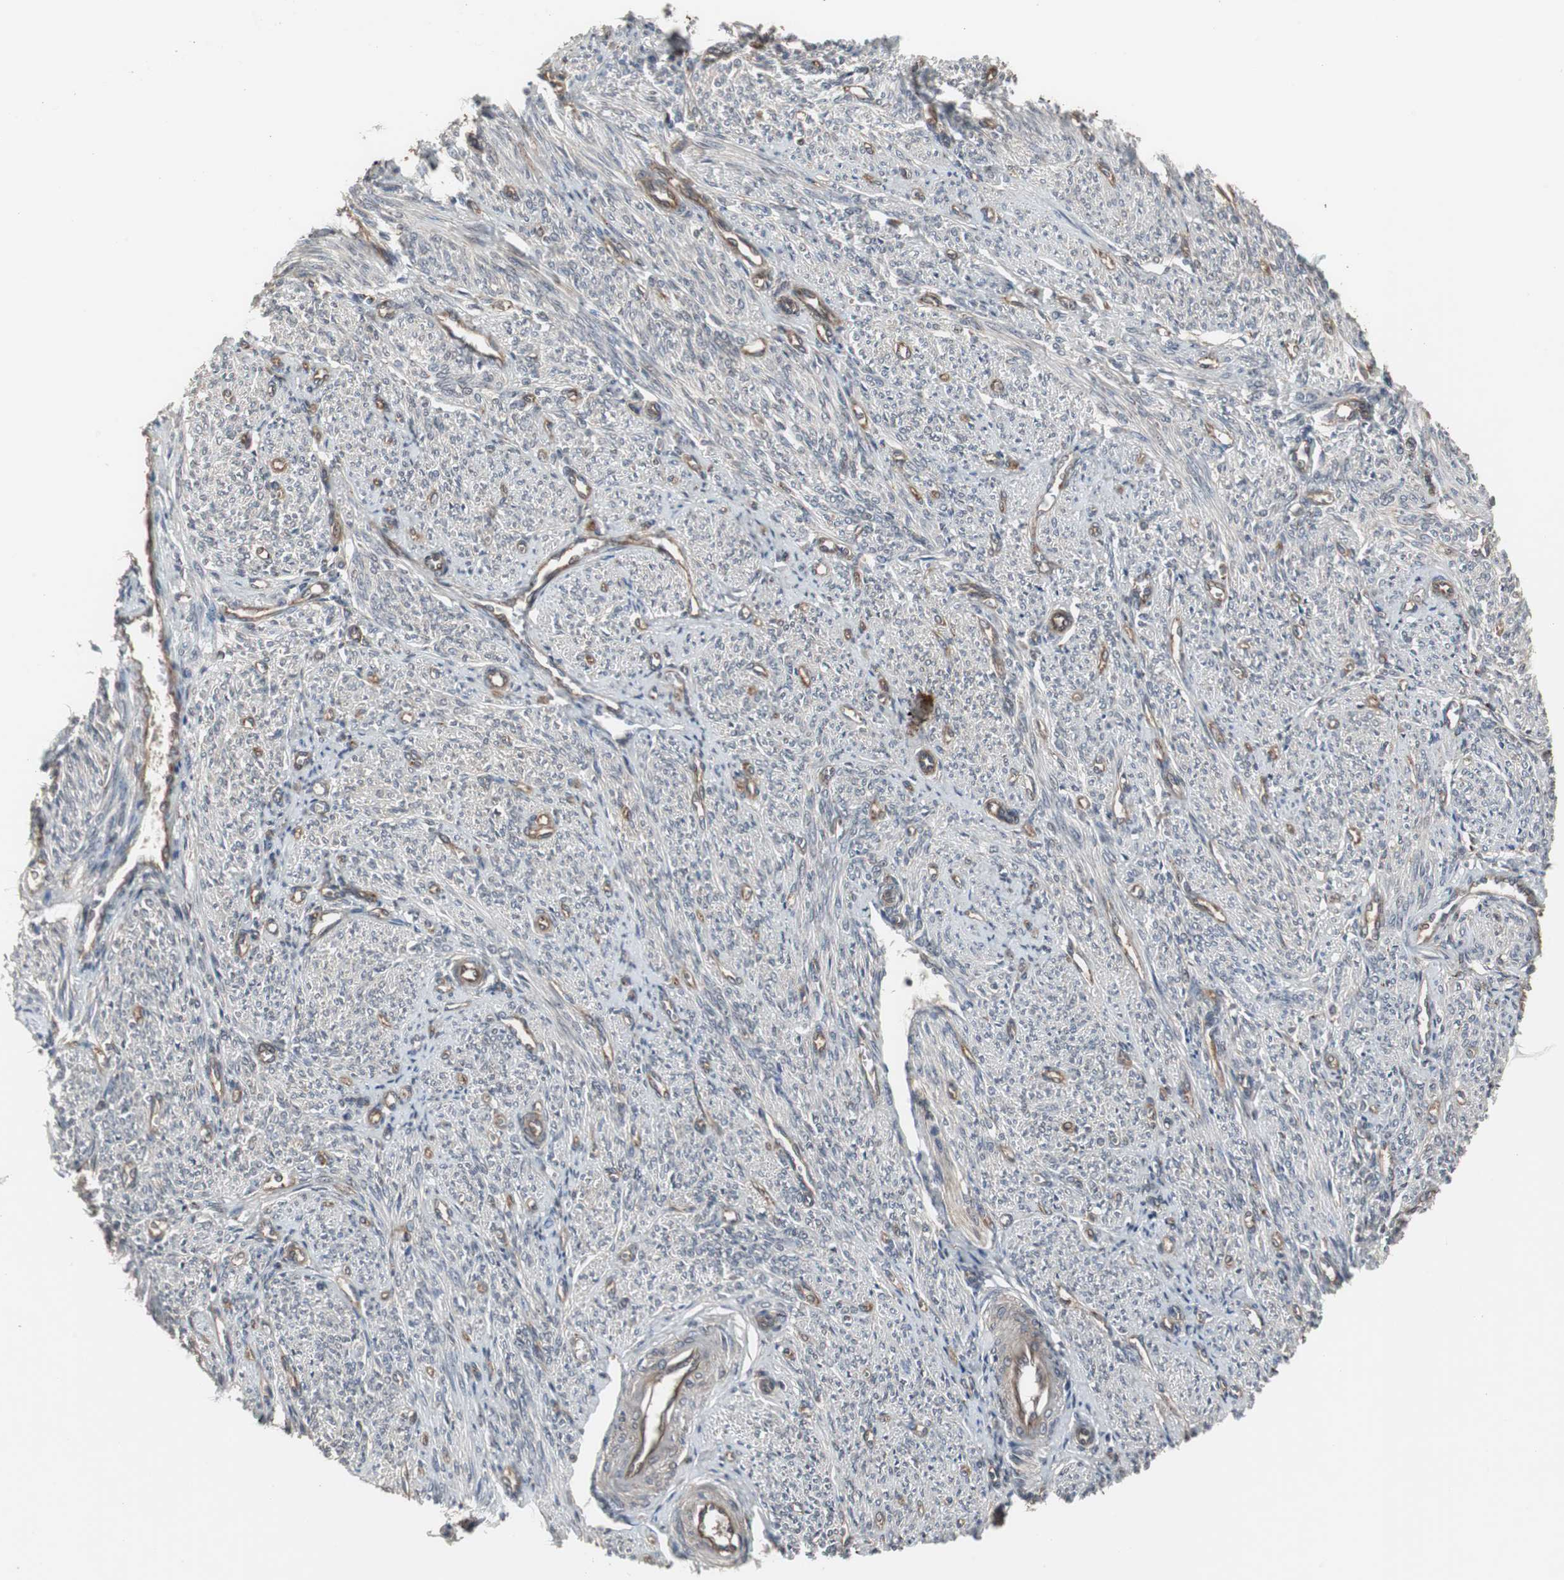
{"staining": {"intensity": "weak", "quantity": "<25%", "location": "cytoplasmic/membranous"}, "tissue": "smooth muscle", "cell_type": "Smooth muscle cells", "image_type": "normal", "snomed": [{"axis": "morphology", "description": "Normal tissue, NOS"}, {"axis": "topography", "description": "Smooth muscle"}], "caption": "Immunohistochemistry of benign human smooth muscle demonstrates no expression in smooth muscle cells.", "gene": "ATP2B2", "patient": {"sex": "female", "age": 65}}